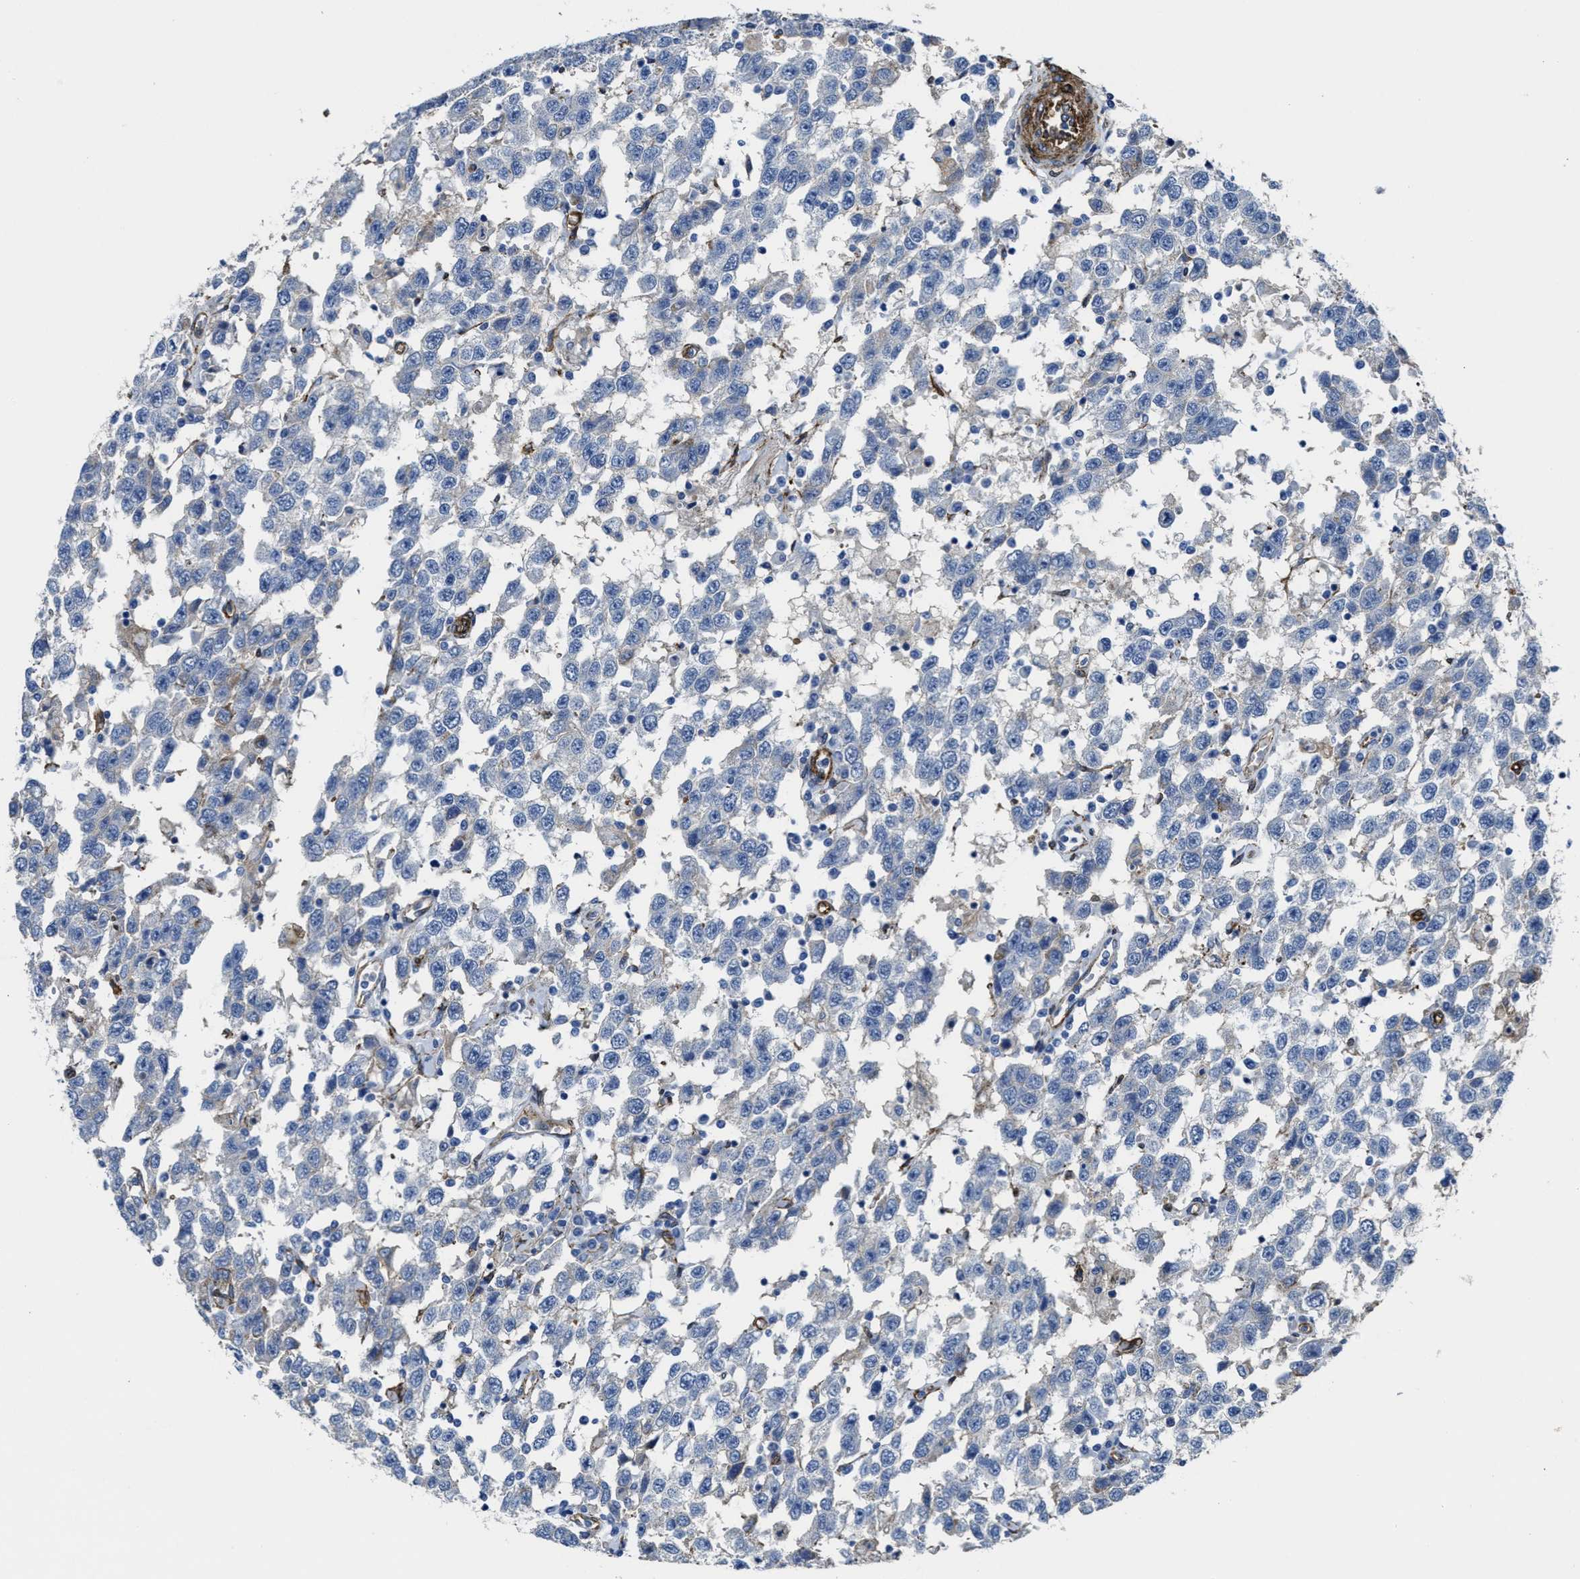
{"staining": {"intensity": "negative", "quantity": "none", "location": "none"}, "tissue": "testis cancer", "cell_type": "Tumor cells", "image_type": "cancer", "snomed": [{"axis": "morphology", "description": "Seminoma, NOS"}, {"axis": "topography", "description": "Testis"}], "caption": "An image of testis seminoma stained for a protein demonstrates no brown staining in tumor cells.", "gene": "NAB1", "patient": {"sex": "male", "age": 41}}